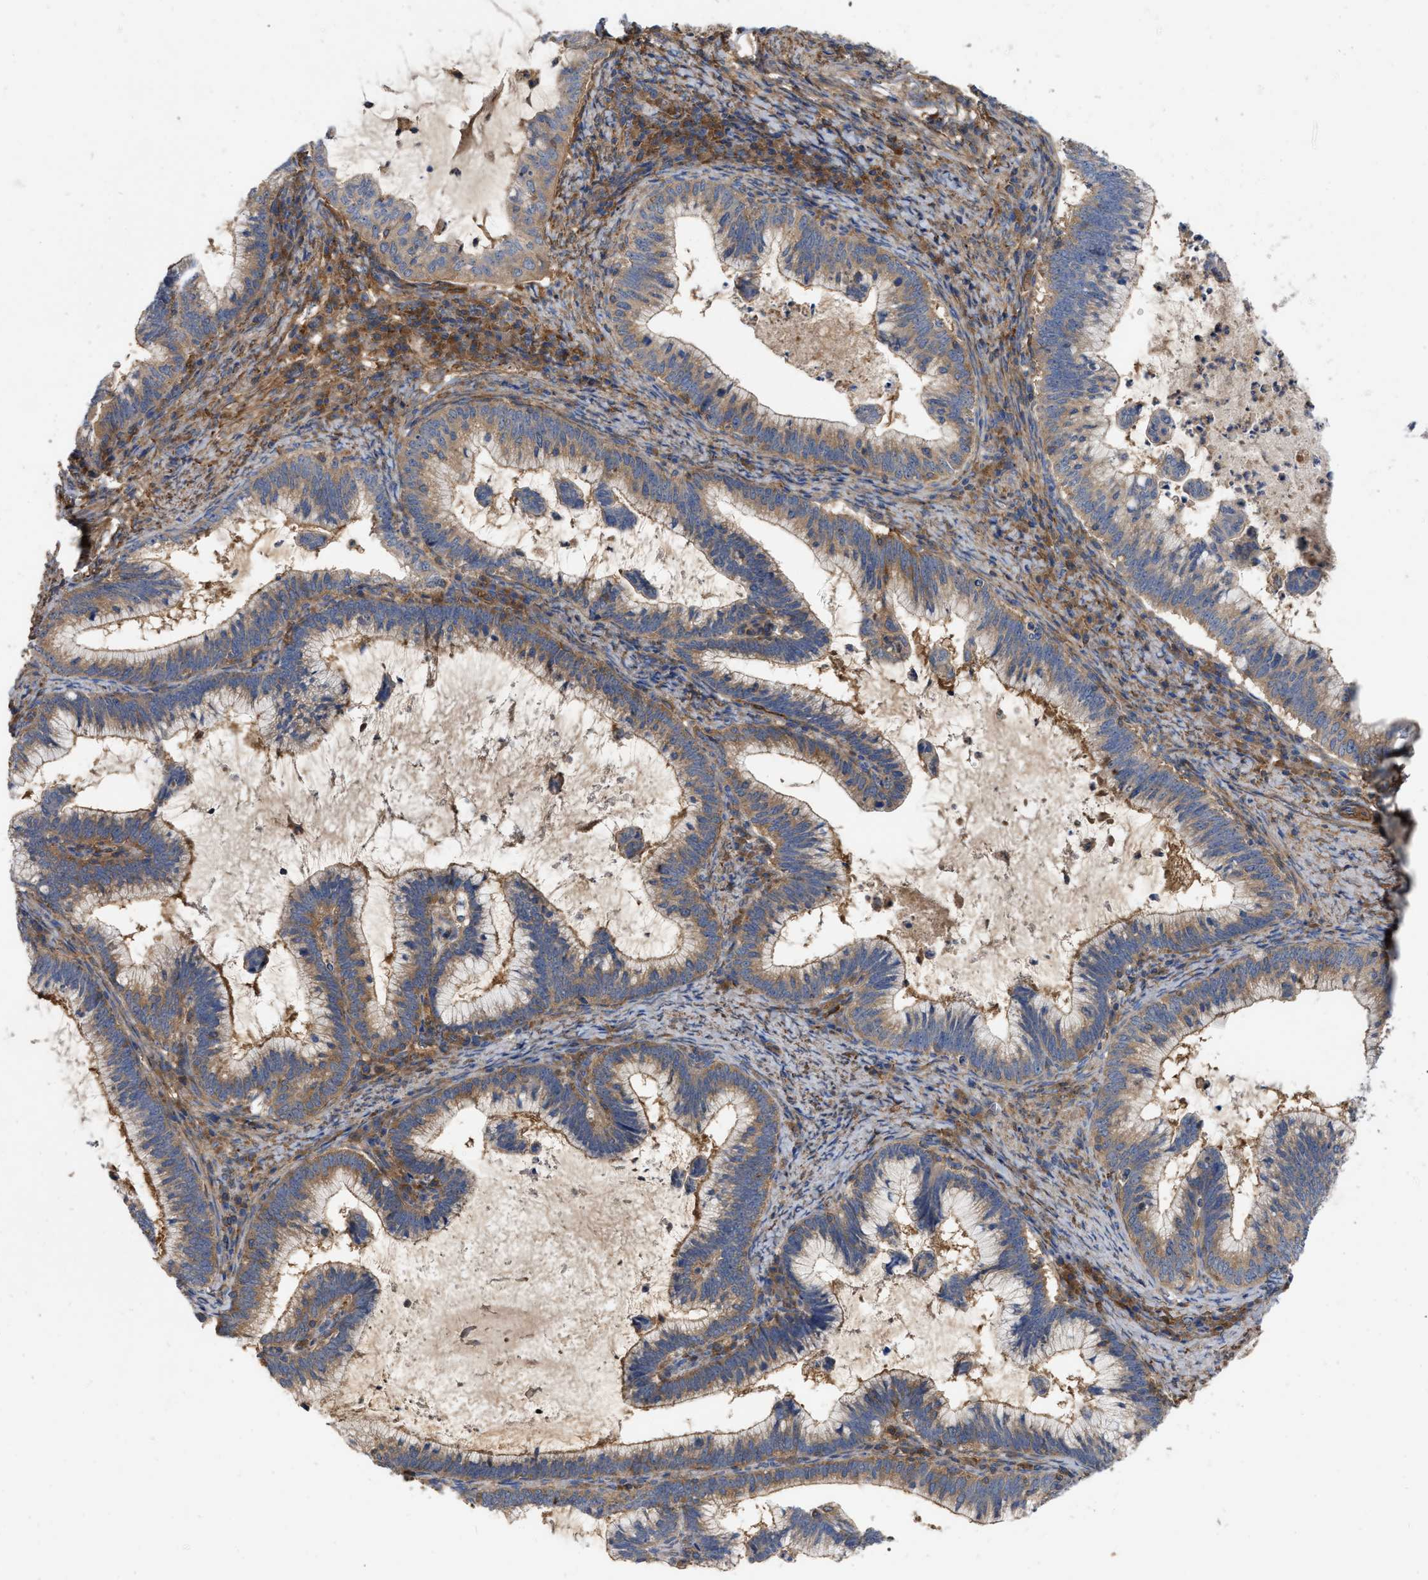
{"staining": {"intensity": "moderate", "quantity": ">75%", "location": "cytoplasmic/membranous"}, "tissue": "cervical cancer", "cell_type": "Tumor cells", "image_type": "cancer", "snomed": [{"axis": "morphology", "description": "Adenocarcinoma, NOS"}, {"axis": "topography", "description": "Cervix"}], "caption": "Moderate cytoplasmic/membranous expression for a protein is identified in about >75% of tumor cells of cervical cancer using immunohistochemistry (IHC).", "gene": "RABEP1", "patient": {"sex": "female", "age": 36}}